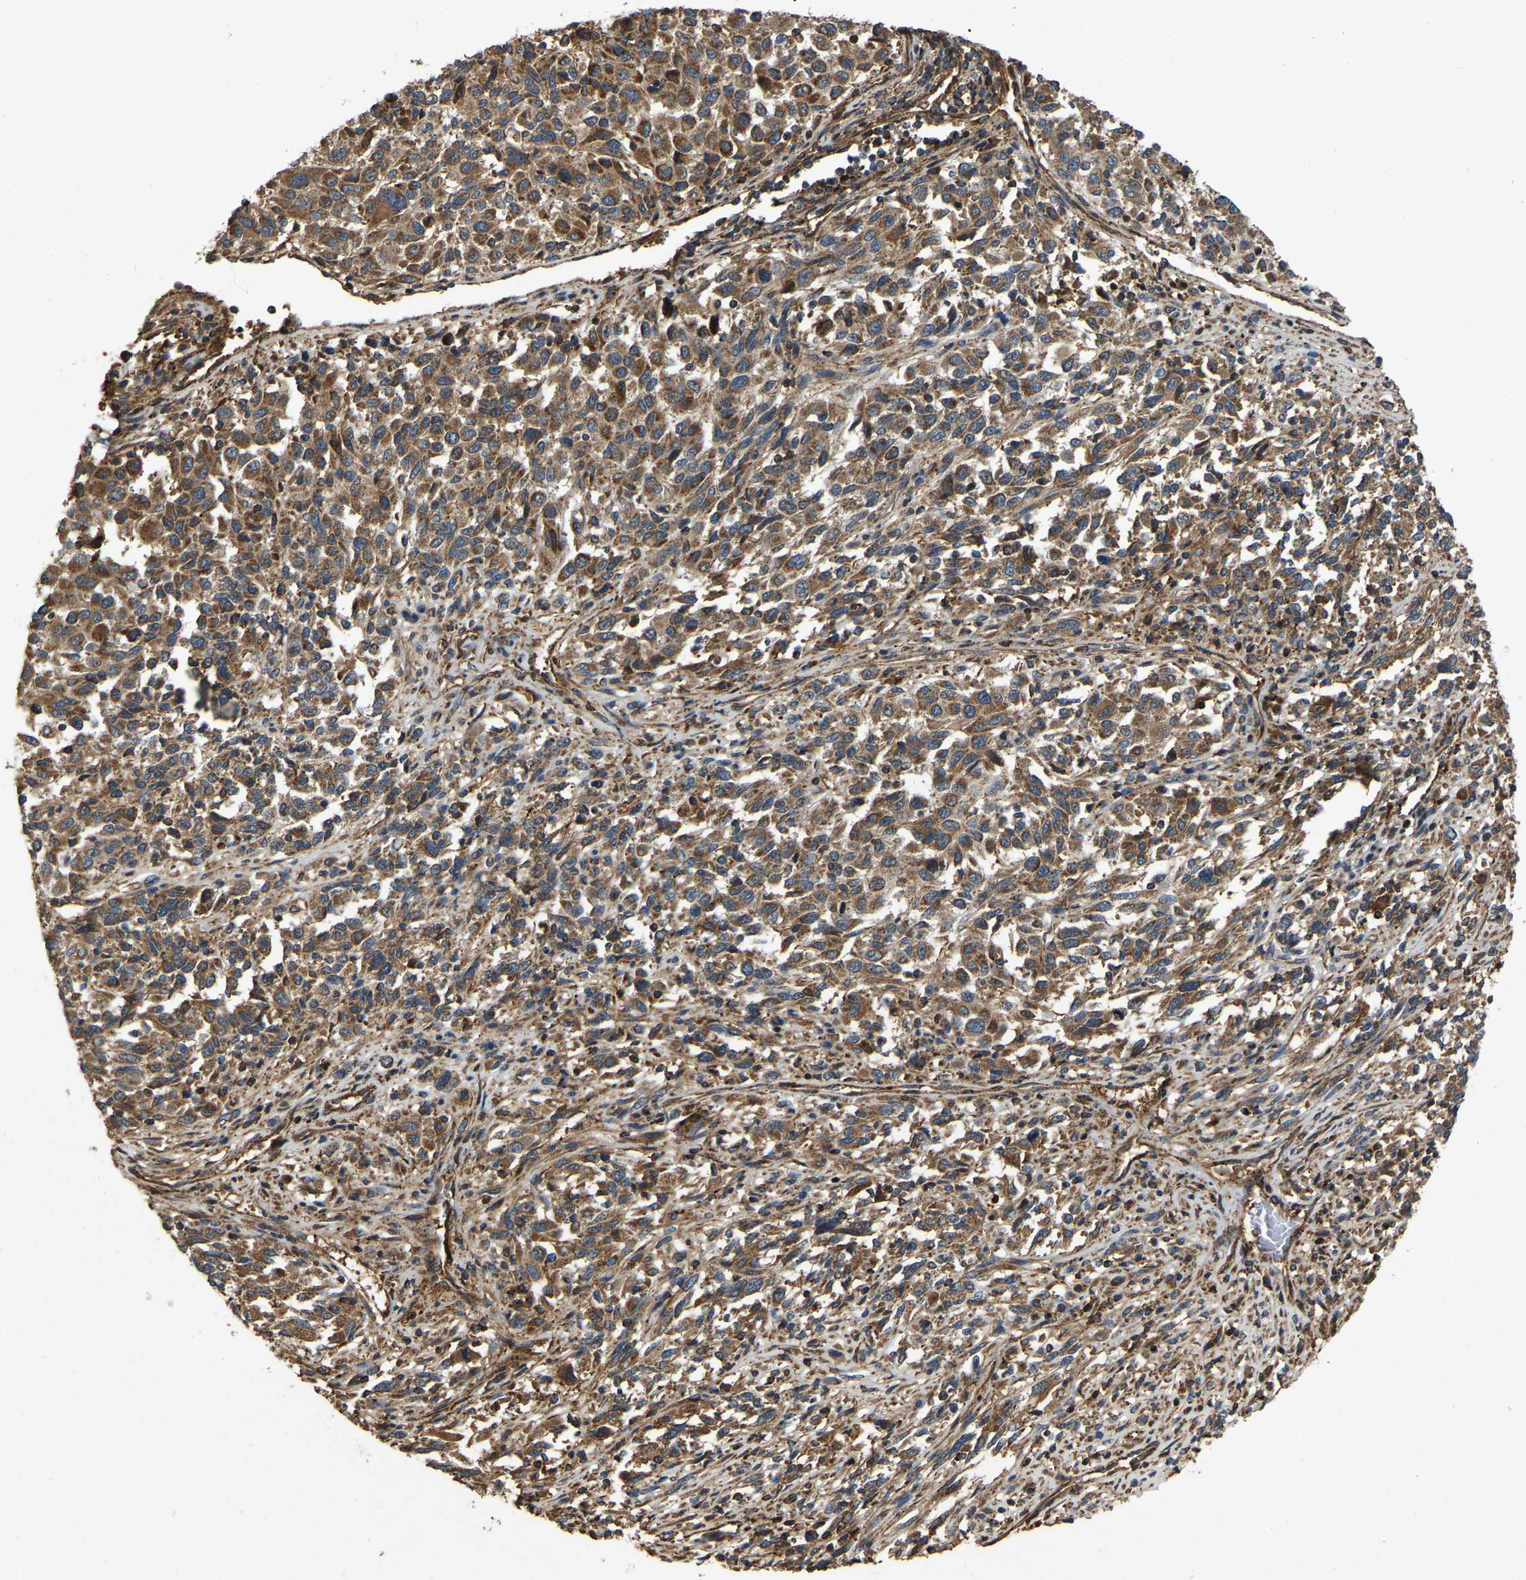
{"staining": {"intensity": "moderate", "quantity": ">75%", "location": "cytoplasmic/membranous"}, "tissue": "melanoma", "cell_type": "Tumor cells", "image_type": "cancer", "snomed": [{"axis": "morphology", "description": "Malignant melanoma, Metastatic site"}, {"axis": "topography", "description": "Lymph node"}], "caption": "Immunohistochemical staining of melanoma exhibits medium levels of moderate cytoplasmic/membranous protein staining in approximately >75% of tumor cells.", "gene": "SAMD9L", "patient": {"sex": "male", "age": 61}}